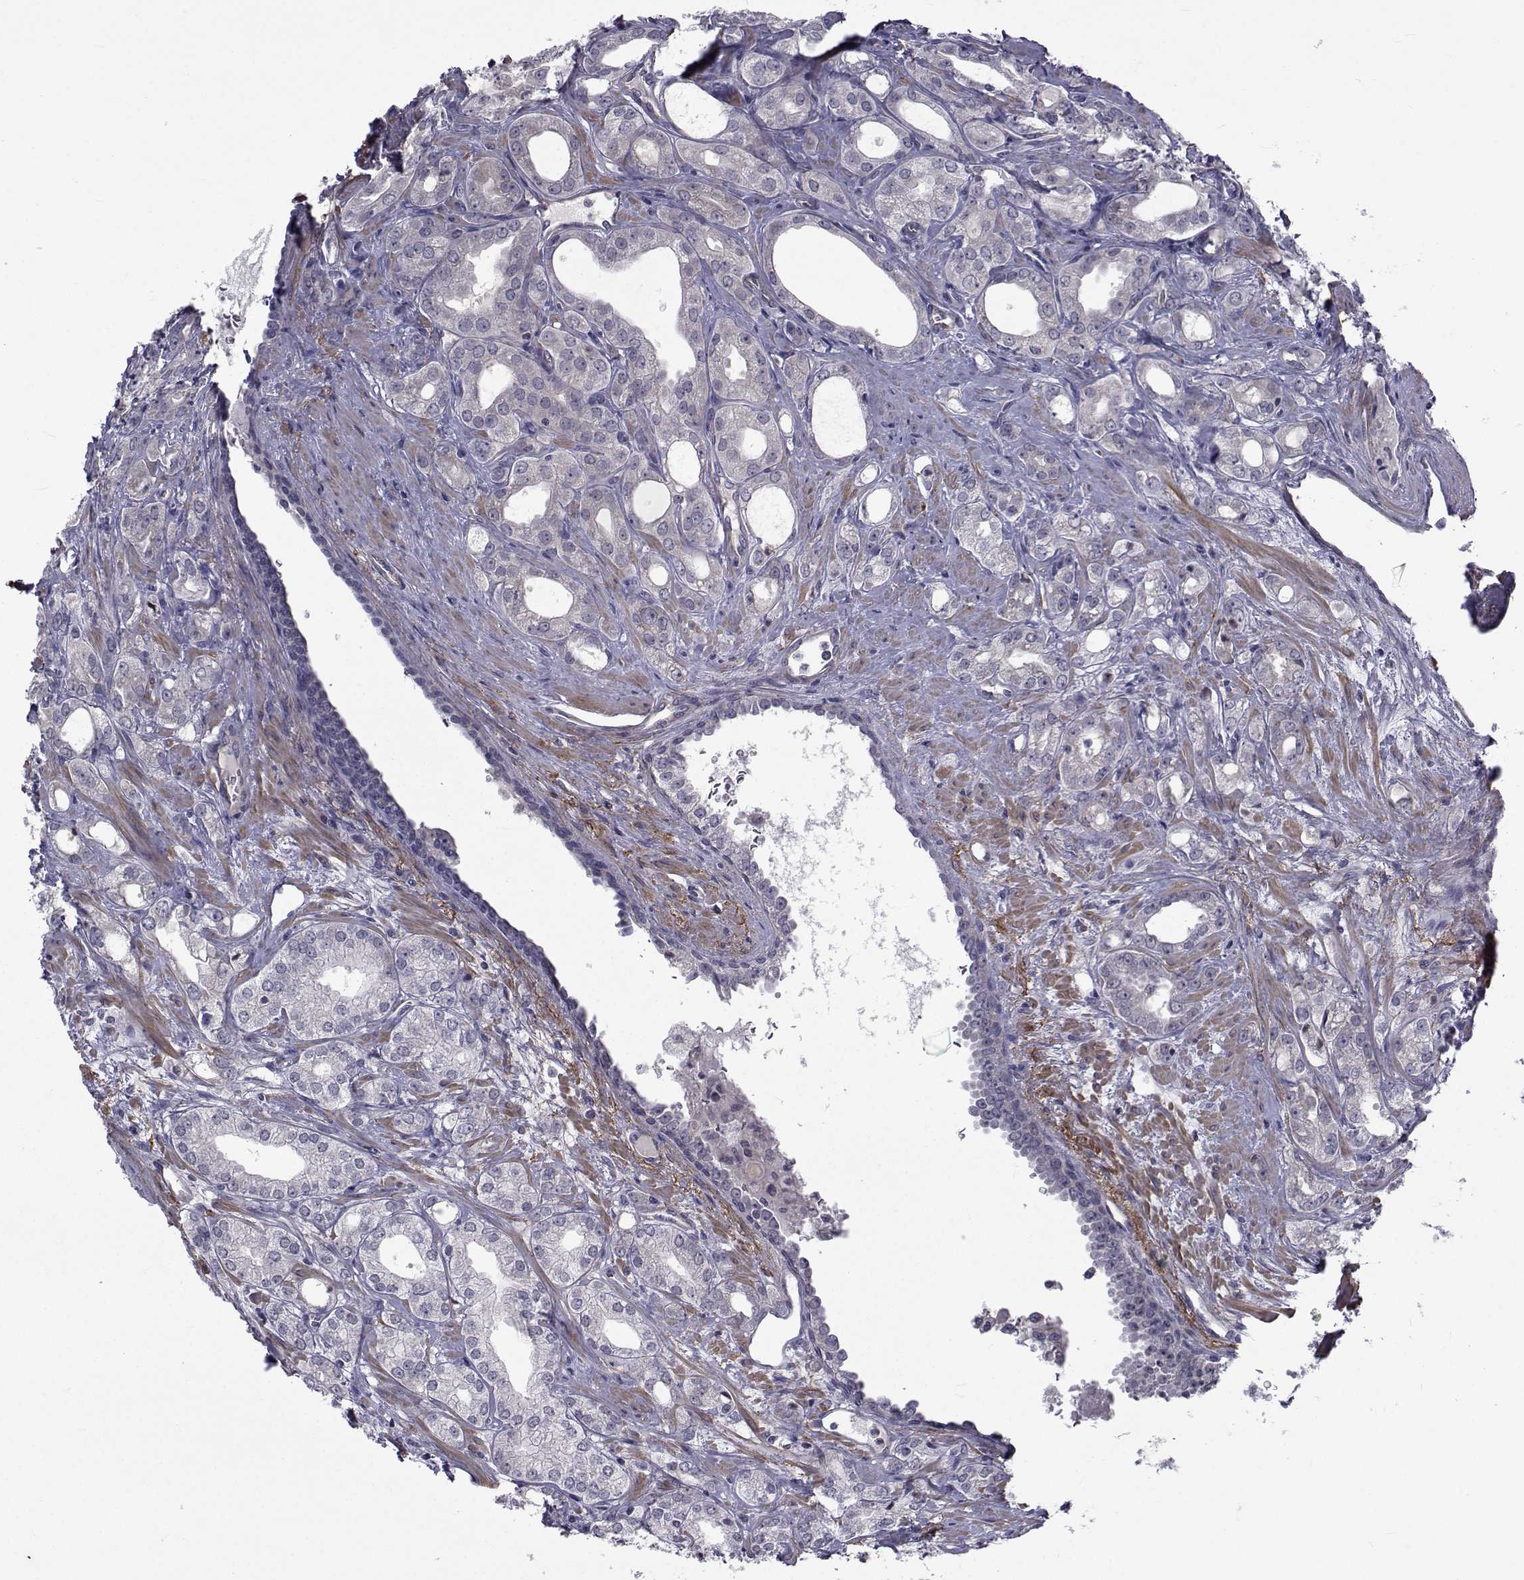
{"staining": {"intensity": "moderate", "quantity": "<25%", "location": "cytoplasmic/membranous"}, "tissue": "prostate cancer", "cell_type": "Tumor cells", "image_type": "cancer", "snomed": [{"axis": "morphology", "description": "Adenocarcinoma, NOS"}, {"axis": "morphology", "description": "Adenocarcinoma, High grade"}, {"axis": "topography", "description": "Prostate"}], "caption": "Human prostate cancer stained with a protein marker exhibits moderate staining in tumor cells.", "gene": "CFAP74", "patient": {"sex": "male", "age": 70}}